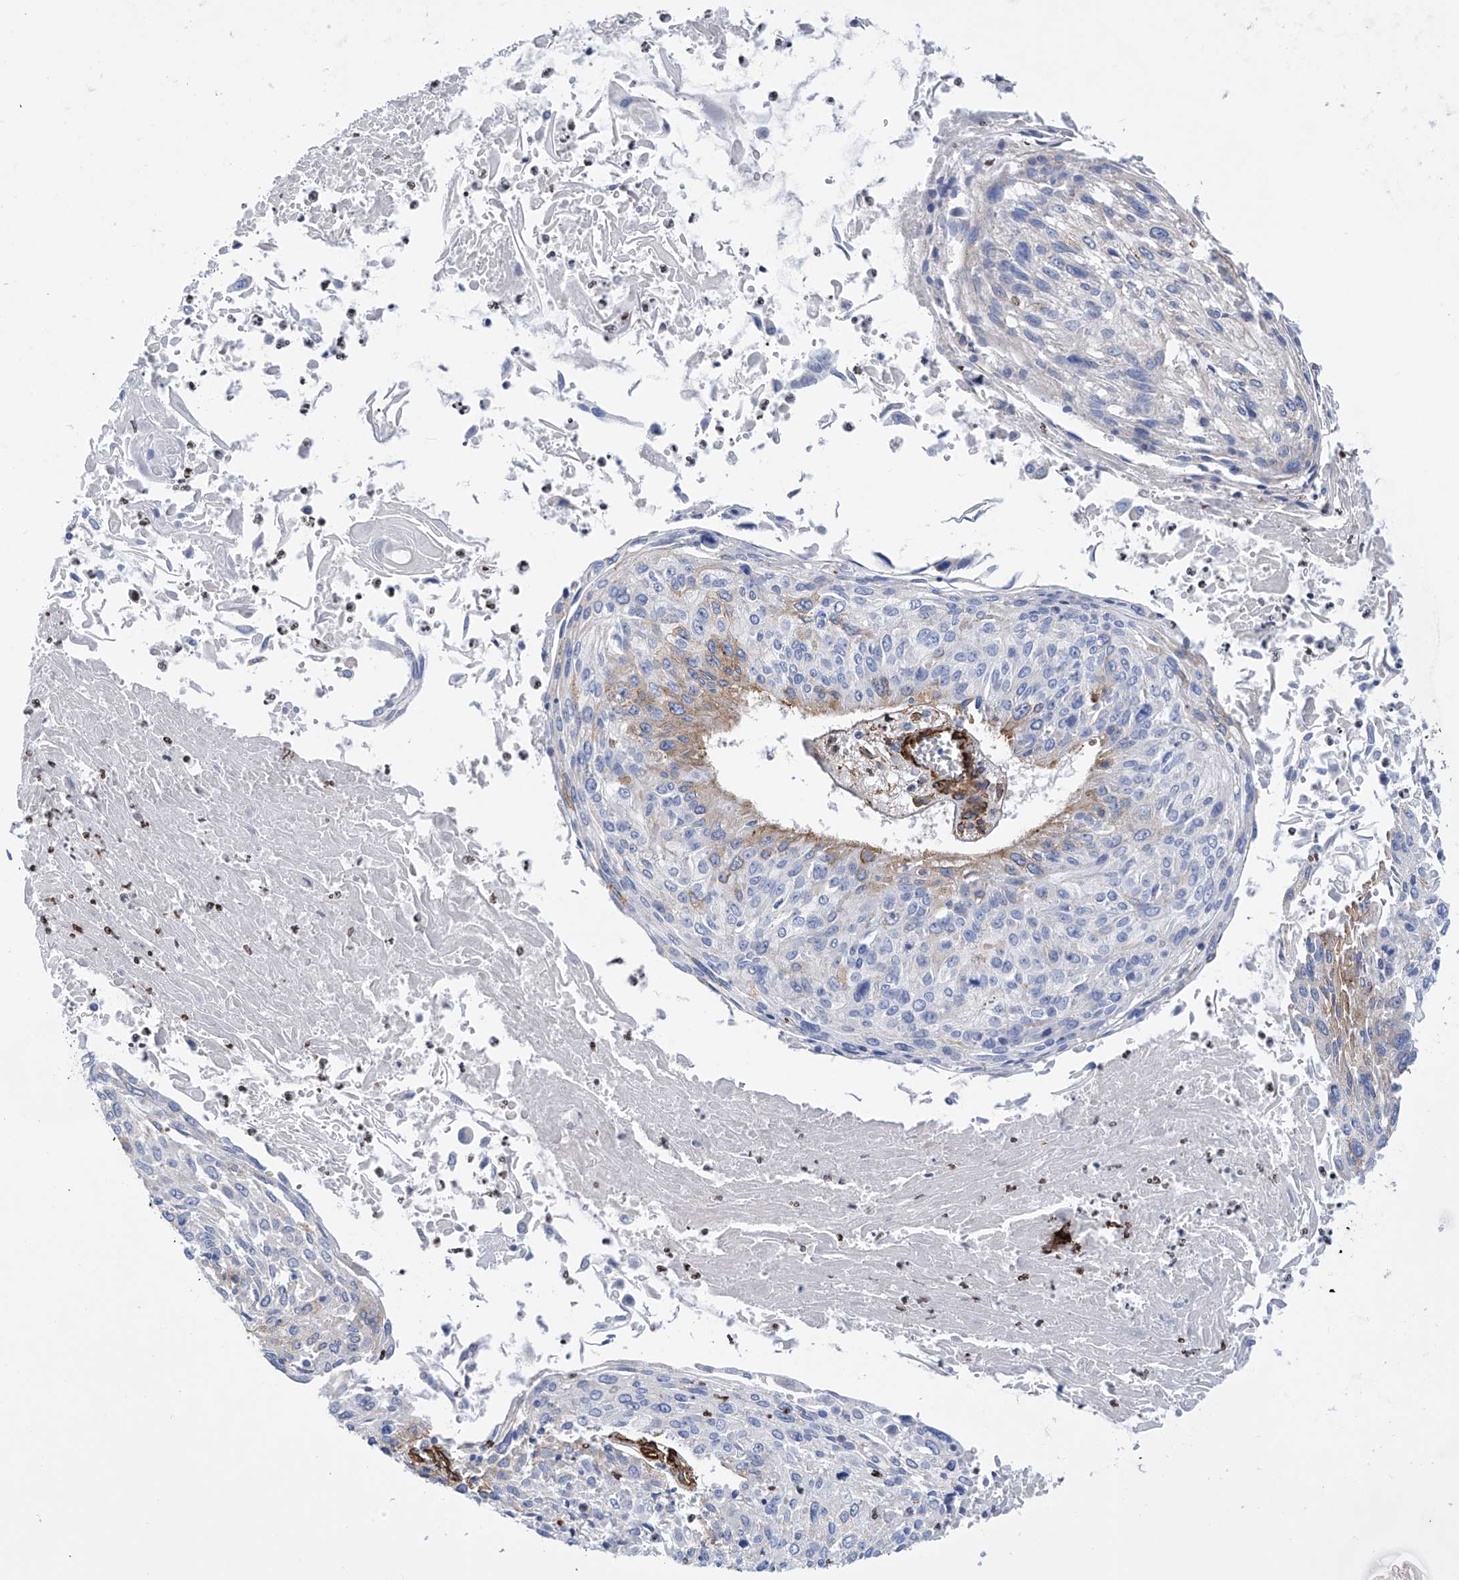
{"staining": {"intensity": "weak", "quantity": "<25%", "location": "cytoplasmic/membranous"}, "tissue": "cervical cancer", "cell_type": "Tumor cells", "image_type": "cancer", "snomed": [{"axis": "morphology", "description": "Squamous cell carcinoma, NOS"}, {"axis": "topography", "description": "Cervix"}], "caption": "Tumor cells are negative for brown protein staining in cervical cancer (squamous cell carcinoma).", "gene": "UBTD1", "patient": {"sex": "female", "age": 51}}